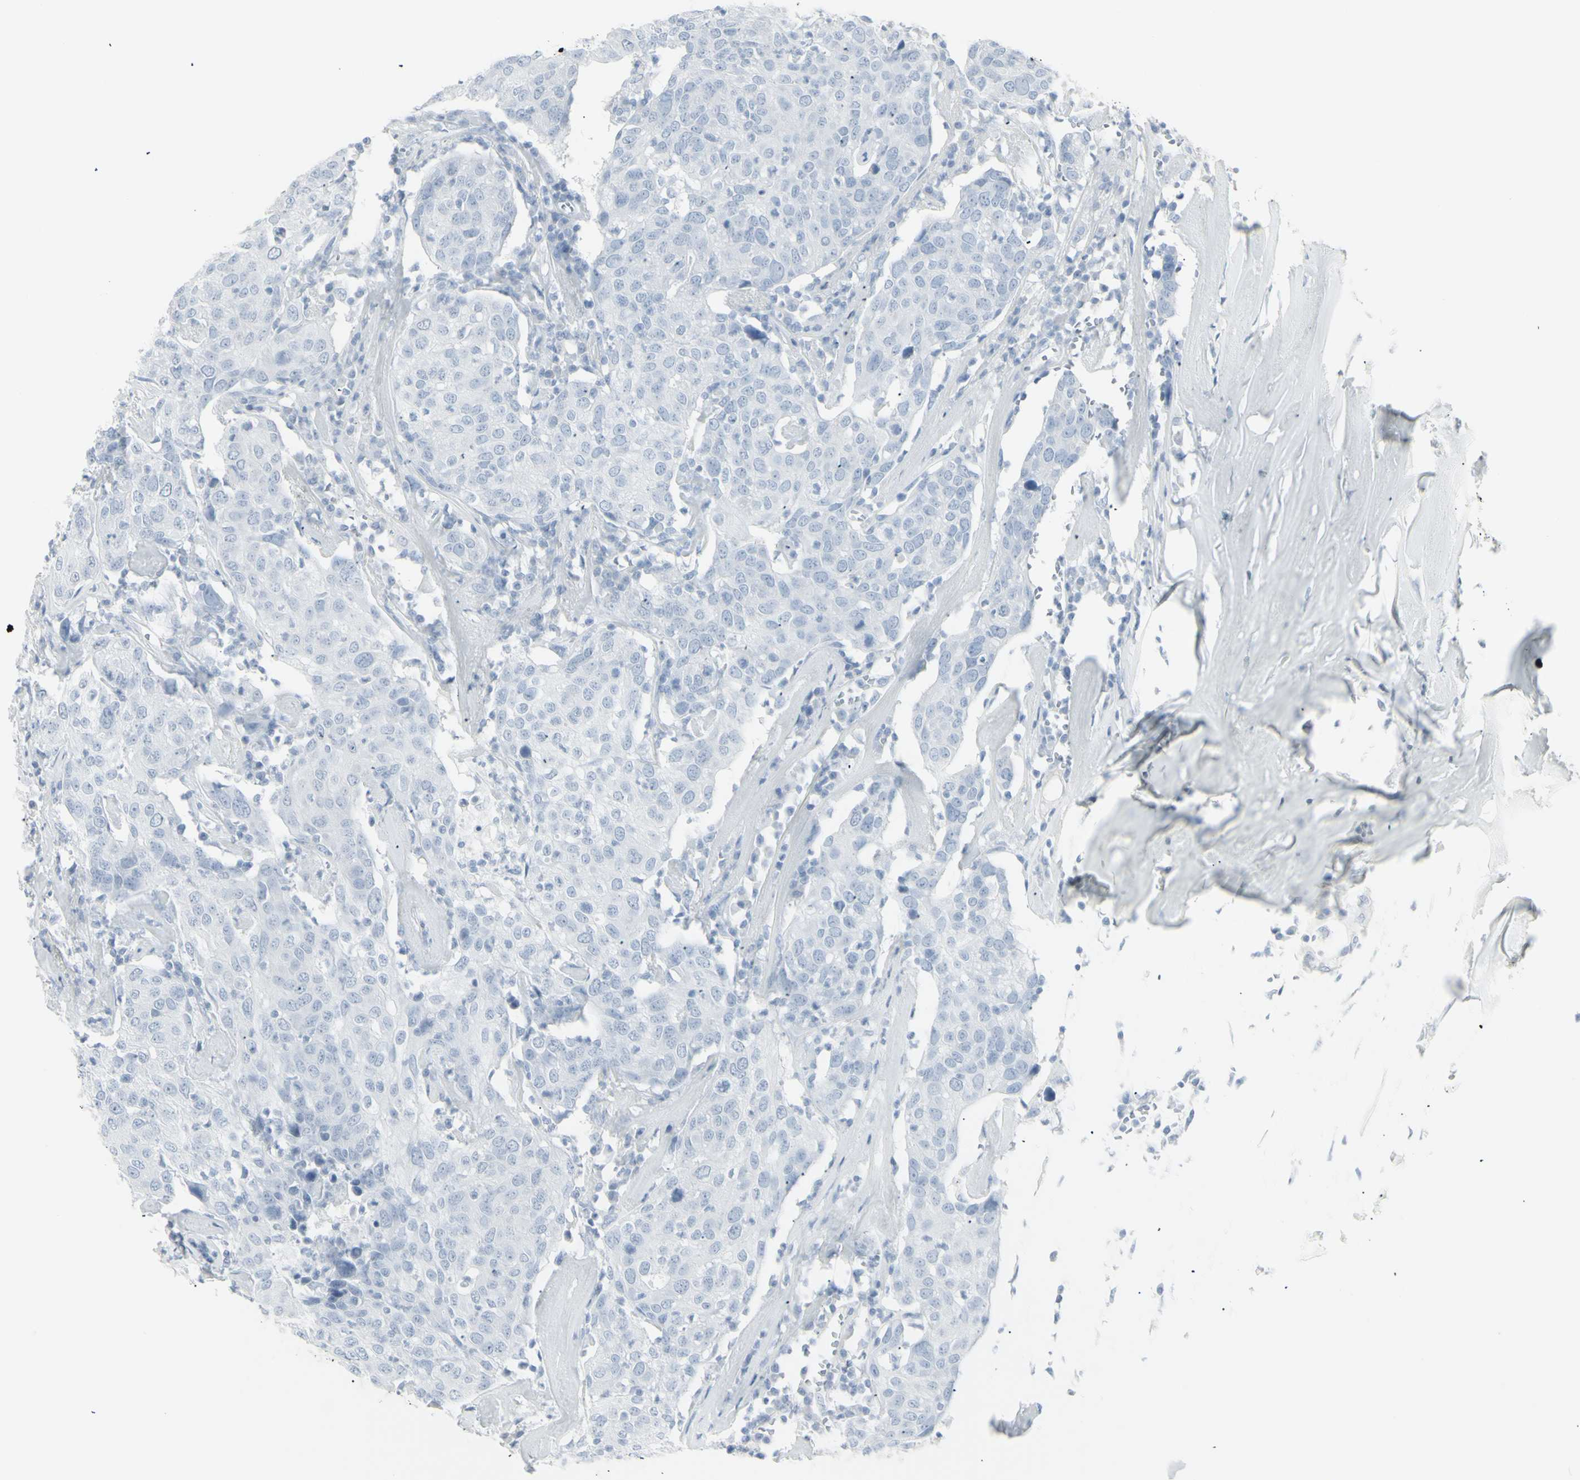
{"staining": {"intensity": "negative", "quantity": "none", "location": "none"}, "tissue": "head and neck cancer", "cell_type": "Tumor cells", "image_type": "cancer", "snomed": [{"axis": "morphology", "description": "Adenocarcinoma, NOS"}, {"axis": "topography", "description": "Salivary gland"}, {"axis": "topography", "description": "Head-Neck"}], "caption": "Immunohistochemistry (IHC) histopathology image of human head and neck cancer (adenocarcinoma) stained for a protein (brown), which exhibits no positivity in tumor cells.", "gene": "YBX2", "patient": {"sex": "female", "age": 65}}